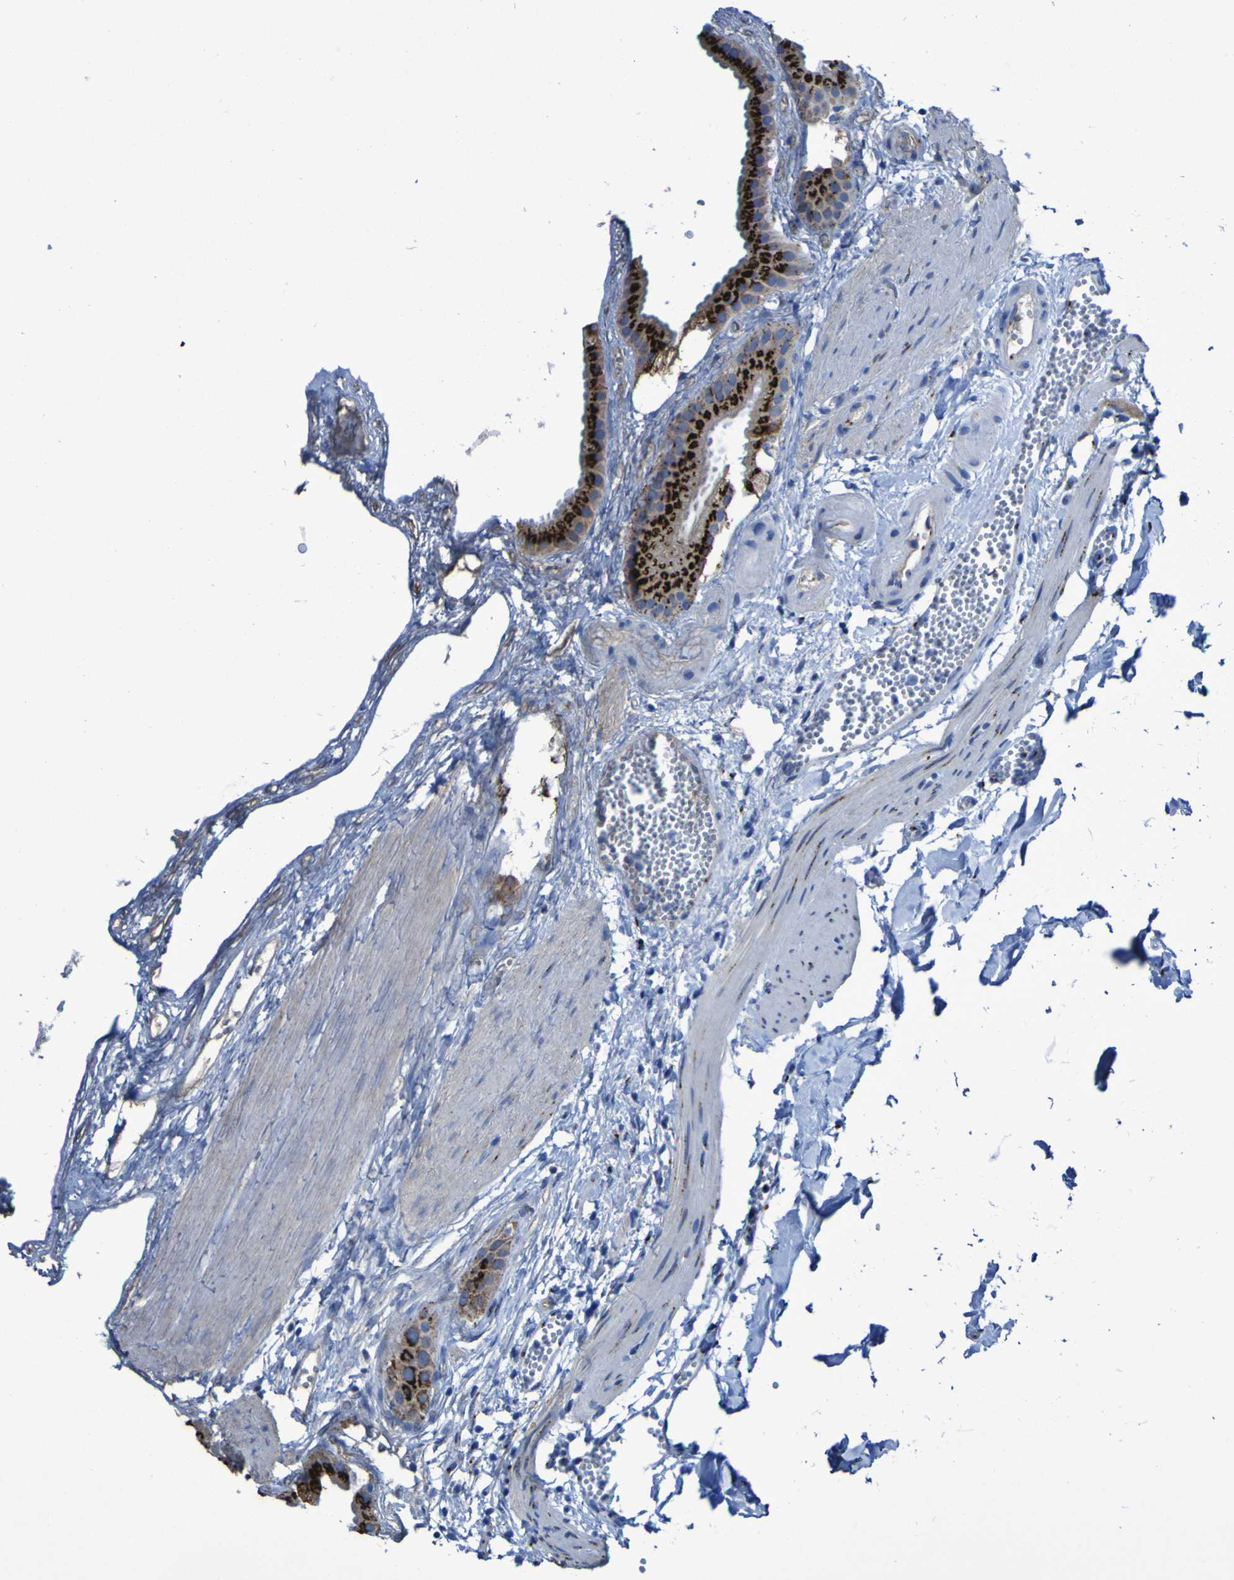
{"staining": {"intensity": "strong", "quantity": ">75%", "location": "cytoplasmic/membranous"}, "tissue": "gallbladder", "cell_type": "Glandular cells", "image_type": "normal", "snomed": [{"axis": "morphology", "description": "Normal tissue, NOS"}, {"axis": "topography", "description": "Gallbladder"}], "caption": "Protein staining reveals strong cytoplasmic/membranous staining in about >75% of glandular cells in normal gallbladder. The staining was performed using DAB (3,3'-diaminobenzidine), with brown indicating positive protein expression. Nuclei are stained blue with hematoxylin.", "gene": "GOLM1", "patient": {"sex": "female", "age": 64}}